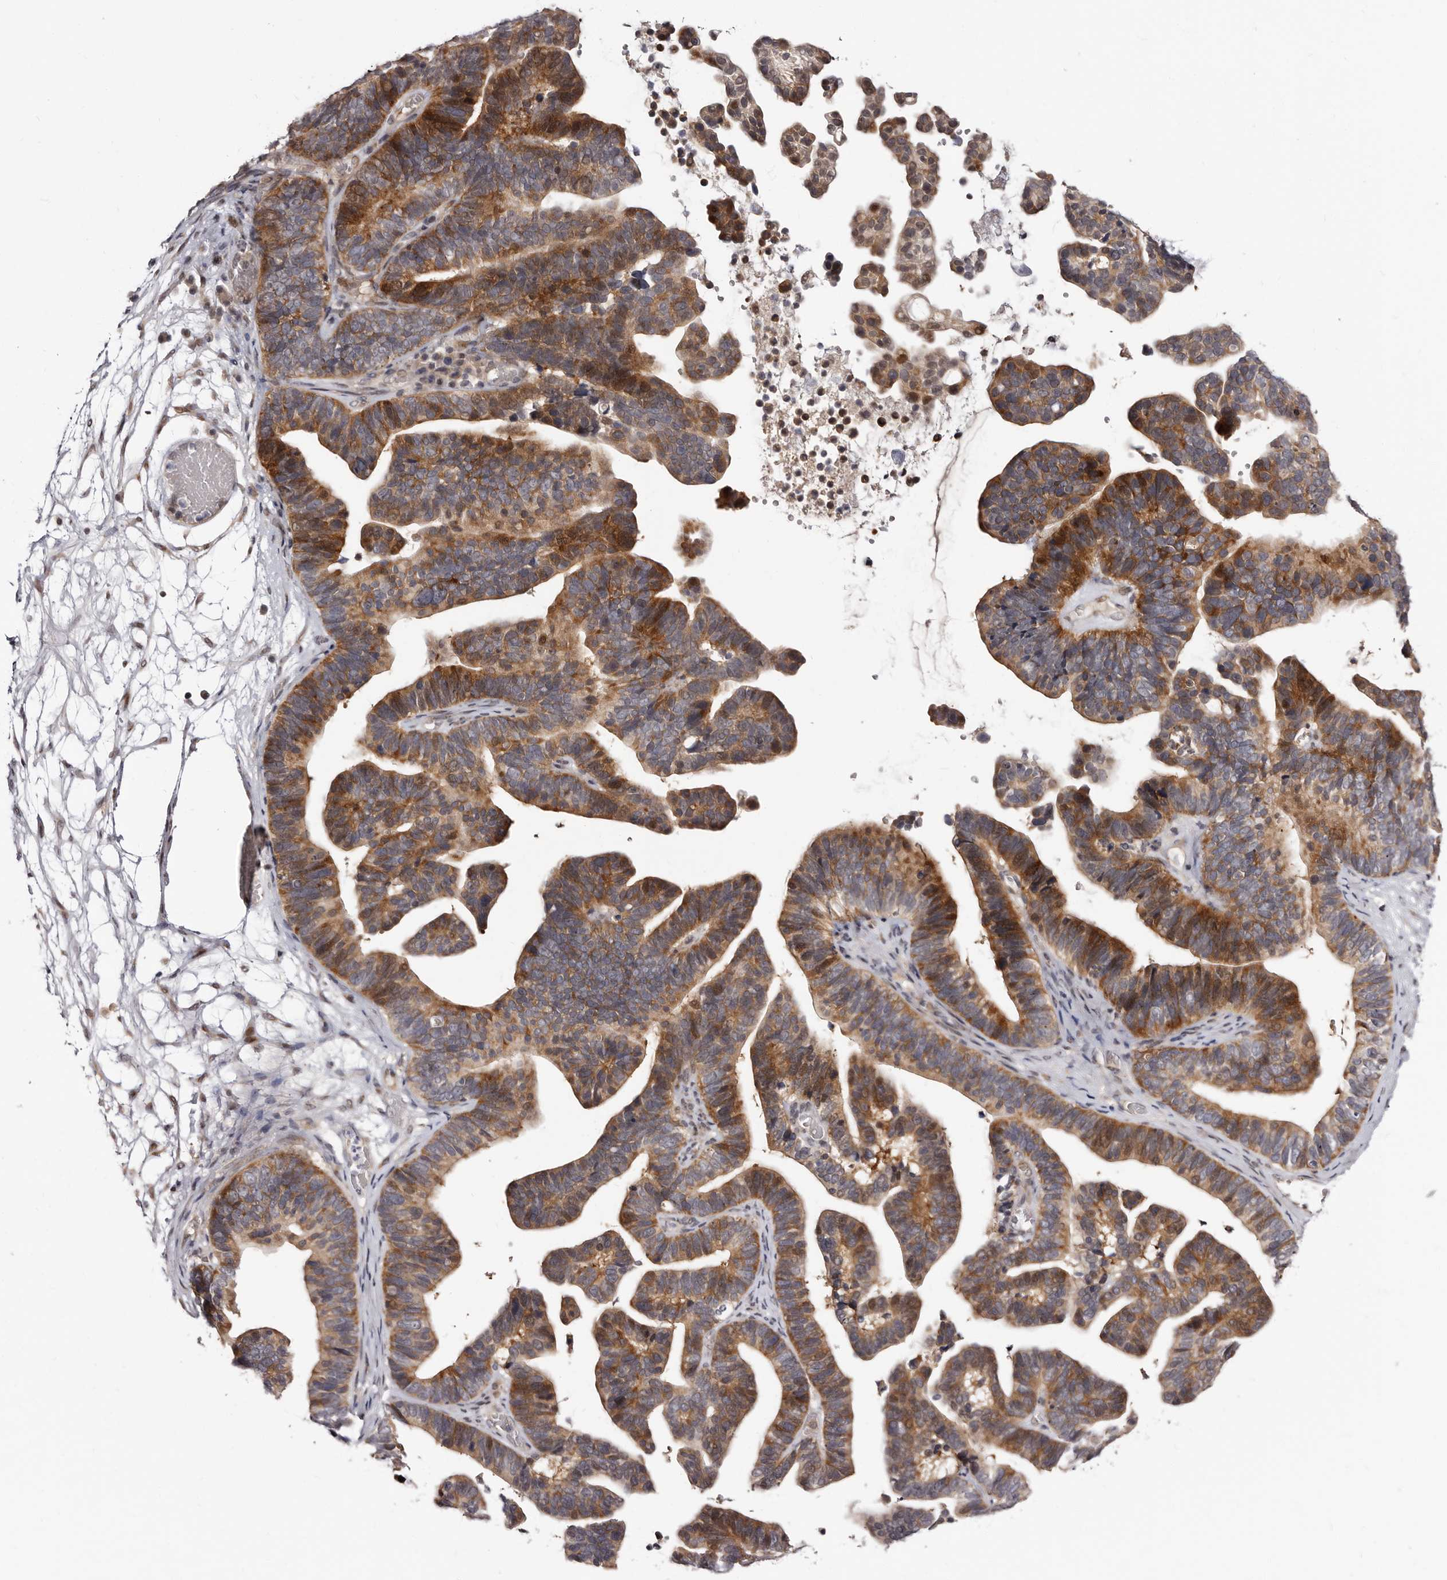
{"staining": {"intensity": "moderate", "quantity": ">75%", "location": "cytoplasmic/membranous"}, "tissue": "ovarian cancer", "cell_type": "Tumor cells", "image_type": "cancer", "snomed": [{"axis": "morphology", "description": "Cystadenocarcinoma, serous, NOS"}, {"axis": "topography", "description": "Ovary"}], "caption": "Ovarian serous cystadenocarcinoma tissue demonstrates moderate cytoplasmic/membranous expression in about >75% of tumor cells", "gene": "PHF20L1", "patient": {"sex": "female", "age": 56}}